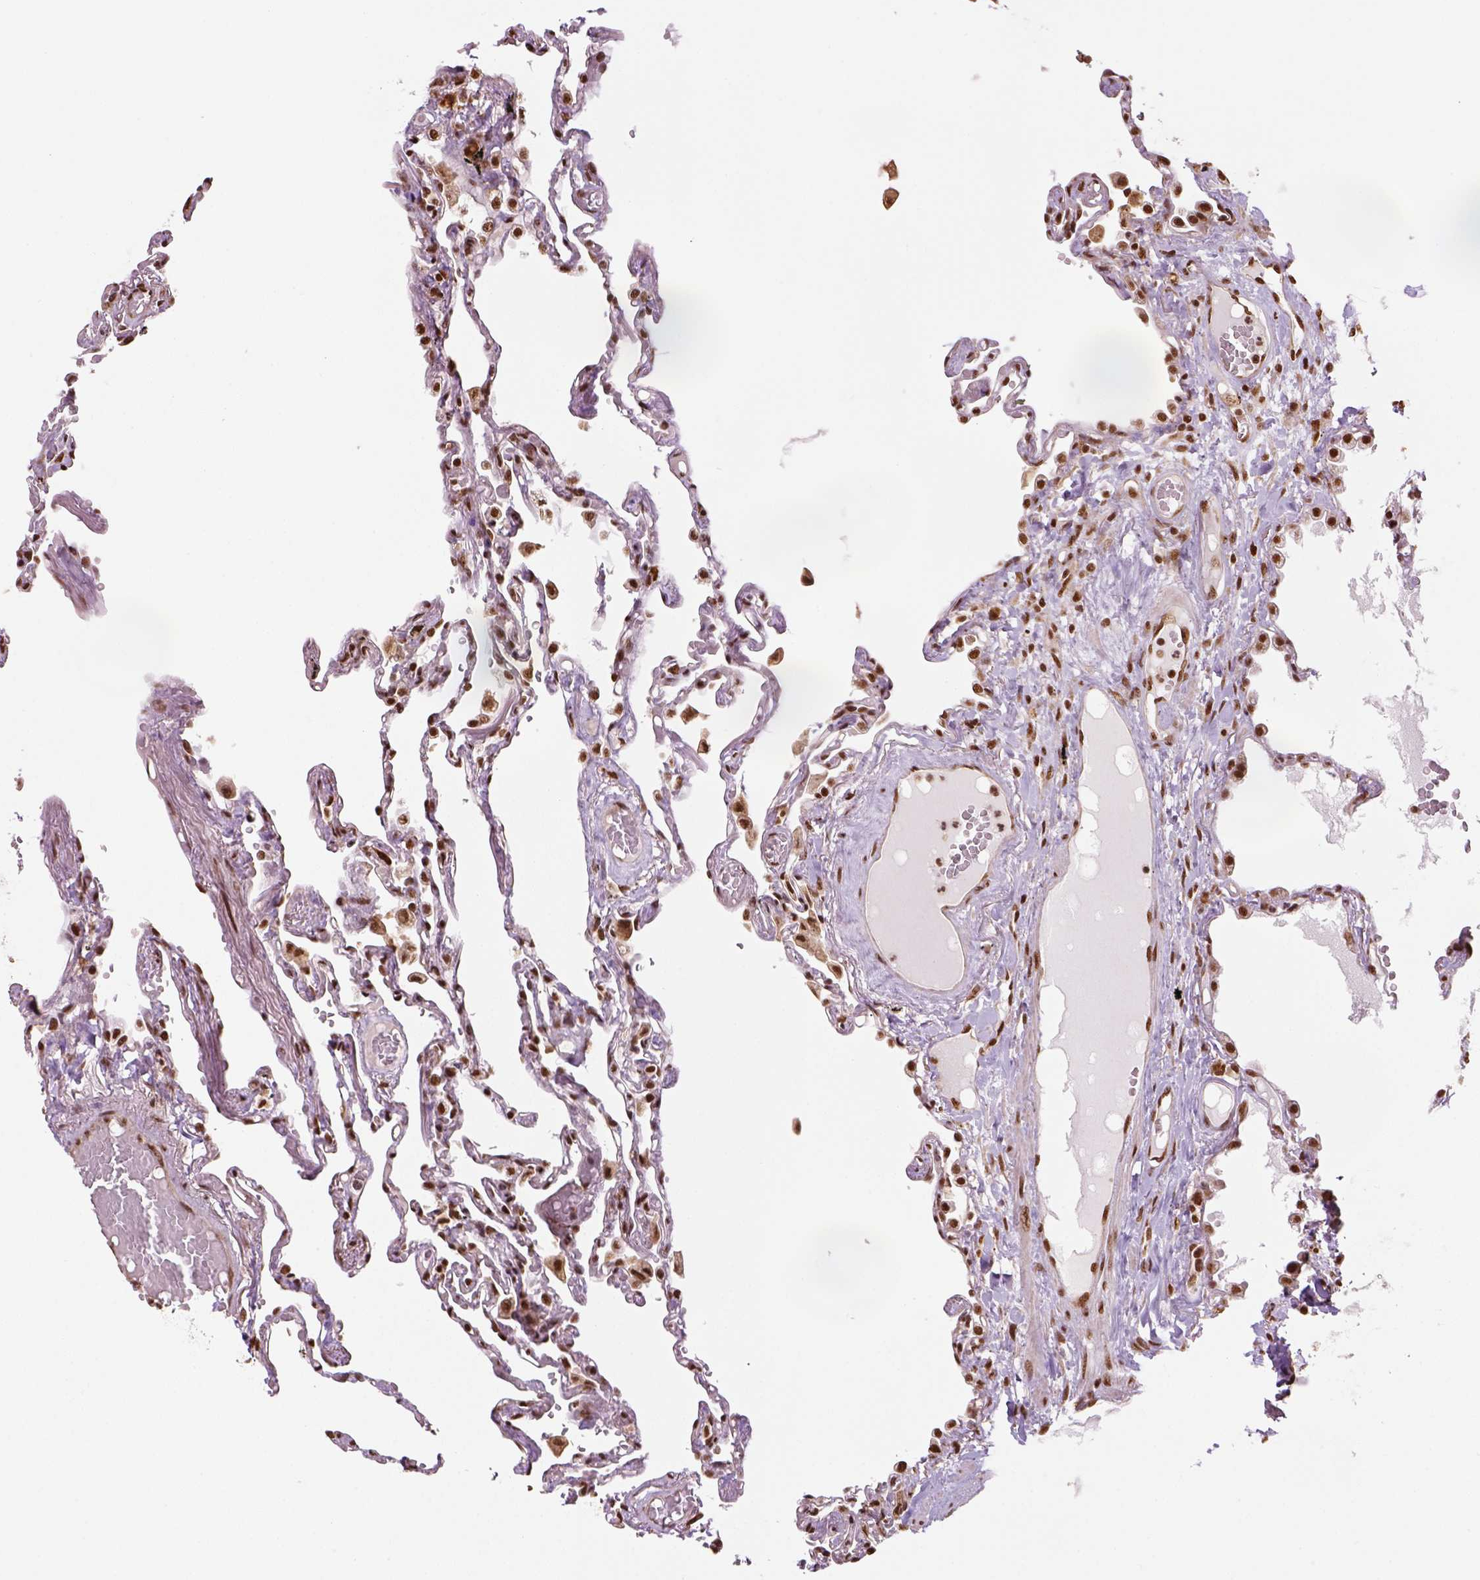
{"staining": {"intensity": "strong", "quantity": ">75%", "location": "nuclear"}, "tissue": "lung", "cell_type": "Alveolar cells", "image_type": "normal", "snomed": [{"axis": "morphology", "description": "Normal tissue, NOS"}, {"axis": "morphology", "description": "Adenocarcinoma, NOS"}, {"axis": "topography", "description": "Cartilage tissue"}, {"axis": "topography", "description": "Lung"}], "caption": "Protein staining by immunohistochemistry demonstrates strong nuclear positivity in about >75% of alveolar cells in benign lung. Nuclei are stained in blue.", "gene": "CCAR1", "patient": {"sex": "female", "age": 67}}